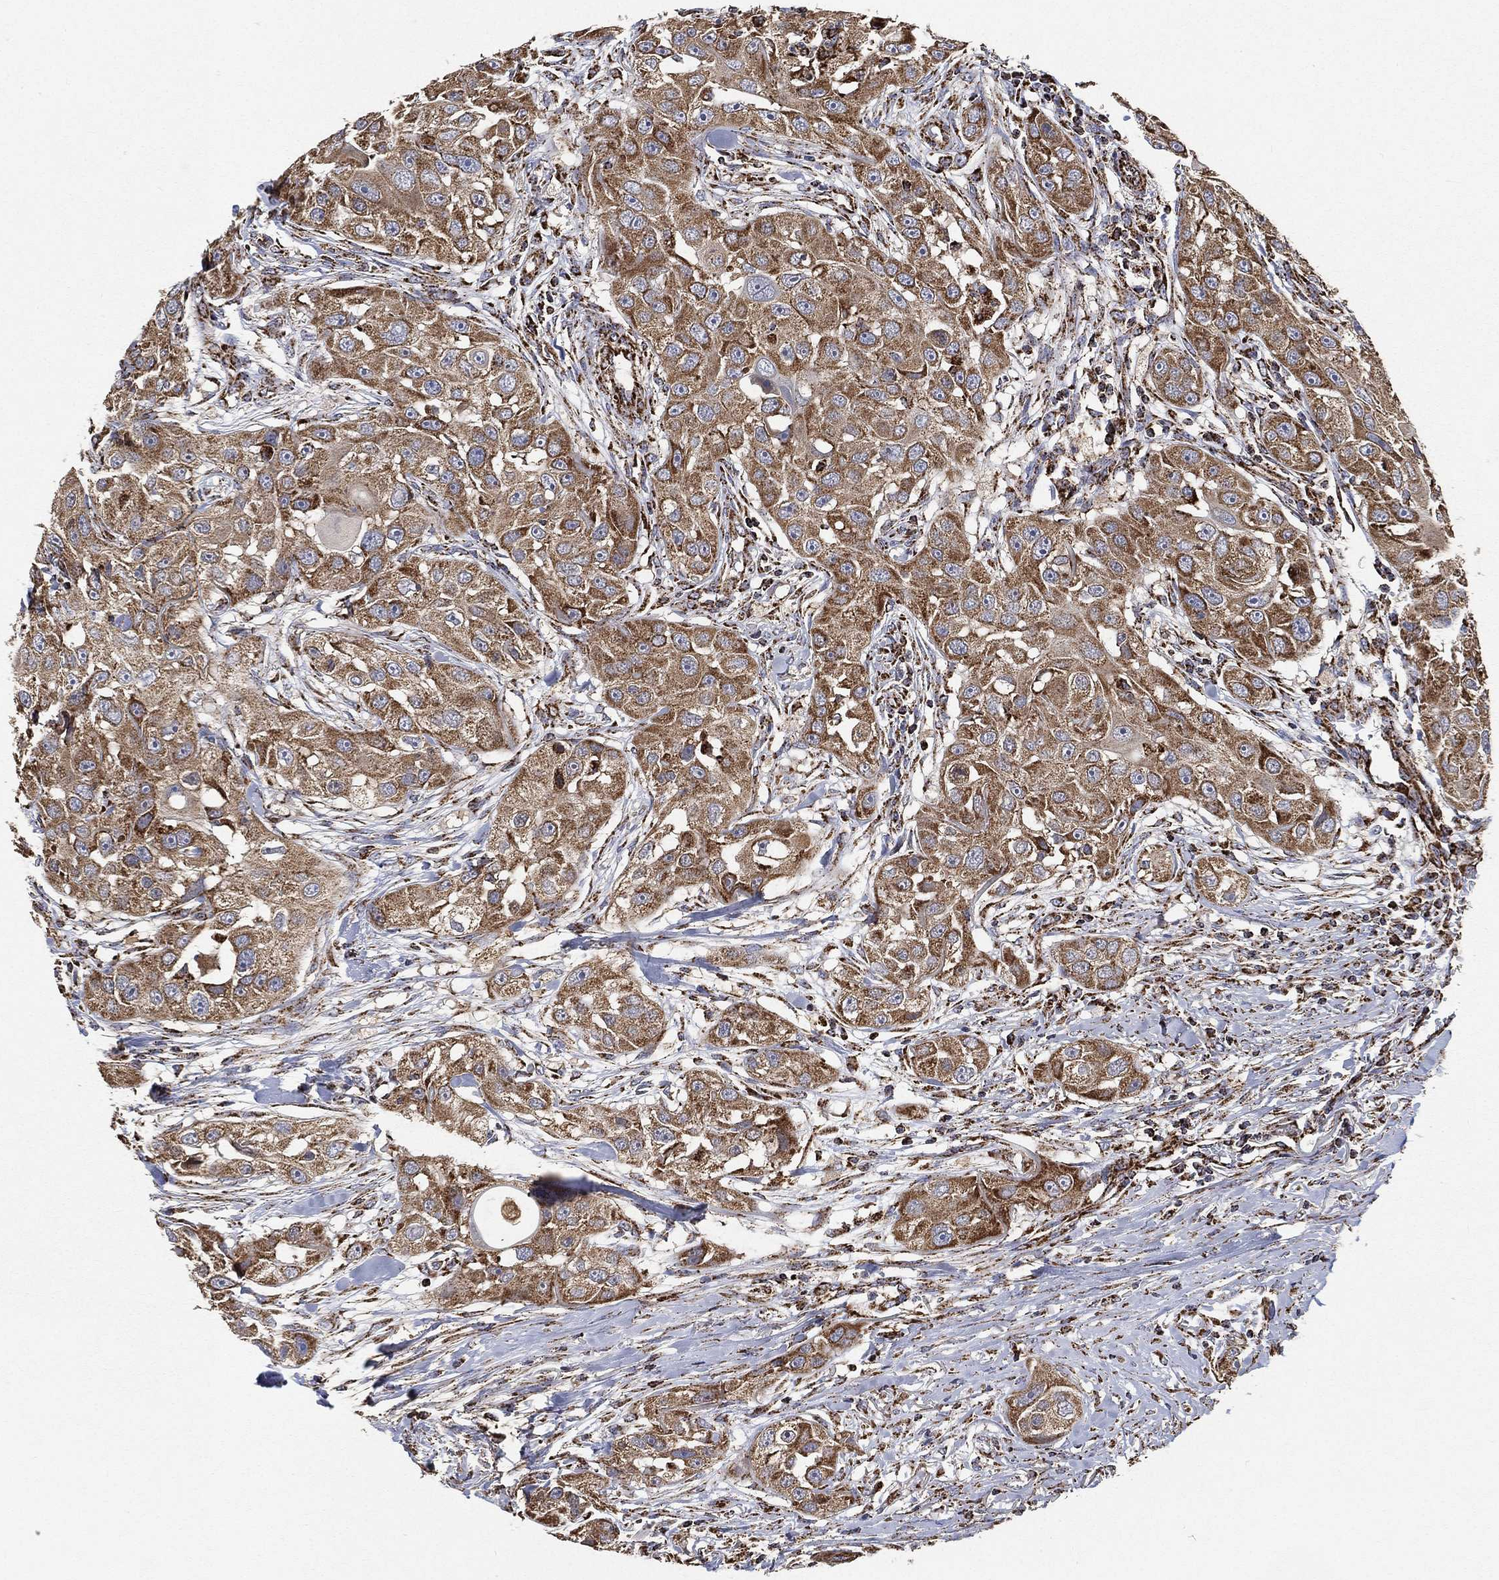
{"staining": {"intensity": "moderate", "quantity": ">75%", "location": "cytoplasmic/membranous"}, "tissue": "head and neck cancer", "cell_type": "Tumor cells", "image_type": "cancer", "snomed": [{"axis": "morphology", "description": "Squamous cell carcinoma, NOS"}, {"axis": "topography", "description": "Head-Neck"}], "caption": "This histopathology image reveals immunohistochemistry staining of squamous cell carcinoma (head and neck), with medium moderate cytoplasmic/membranous expression in approximately >75% of tumor cells.", "gene": "SLC38A7", "patient": {"sex": "male", "age": 51}}